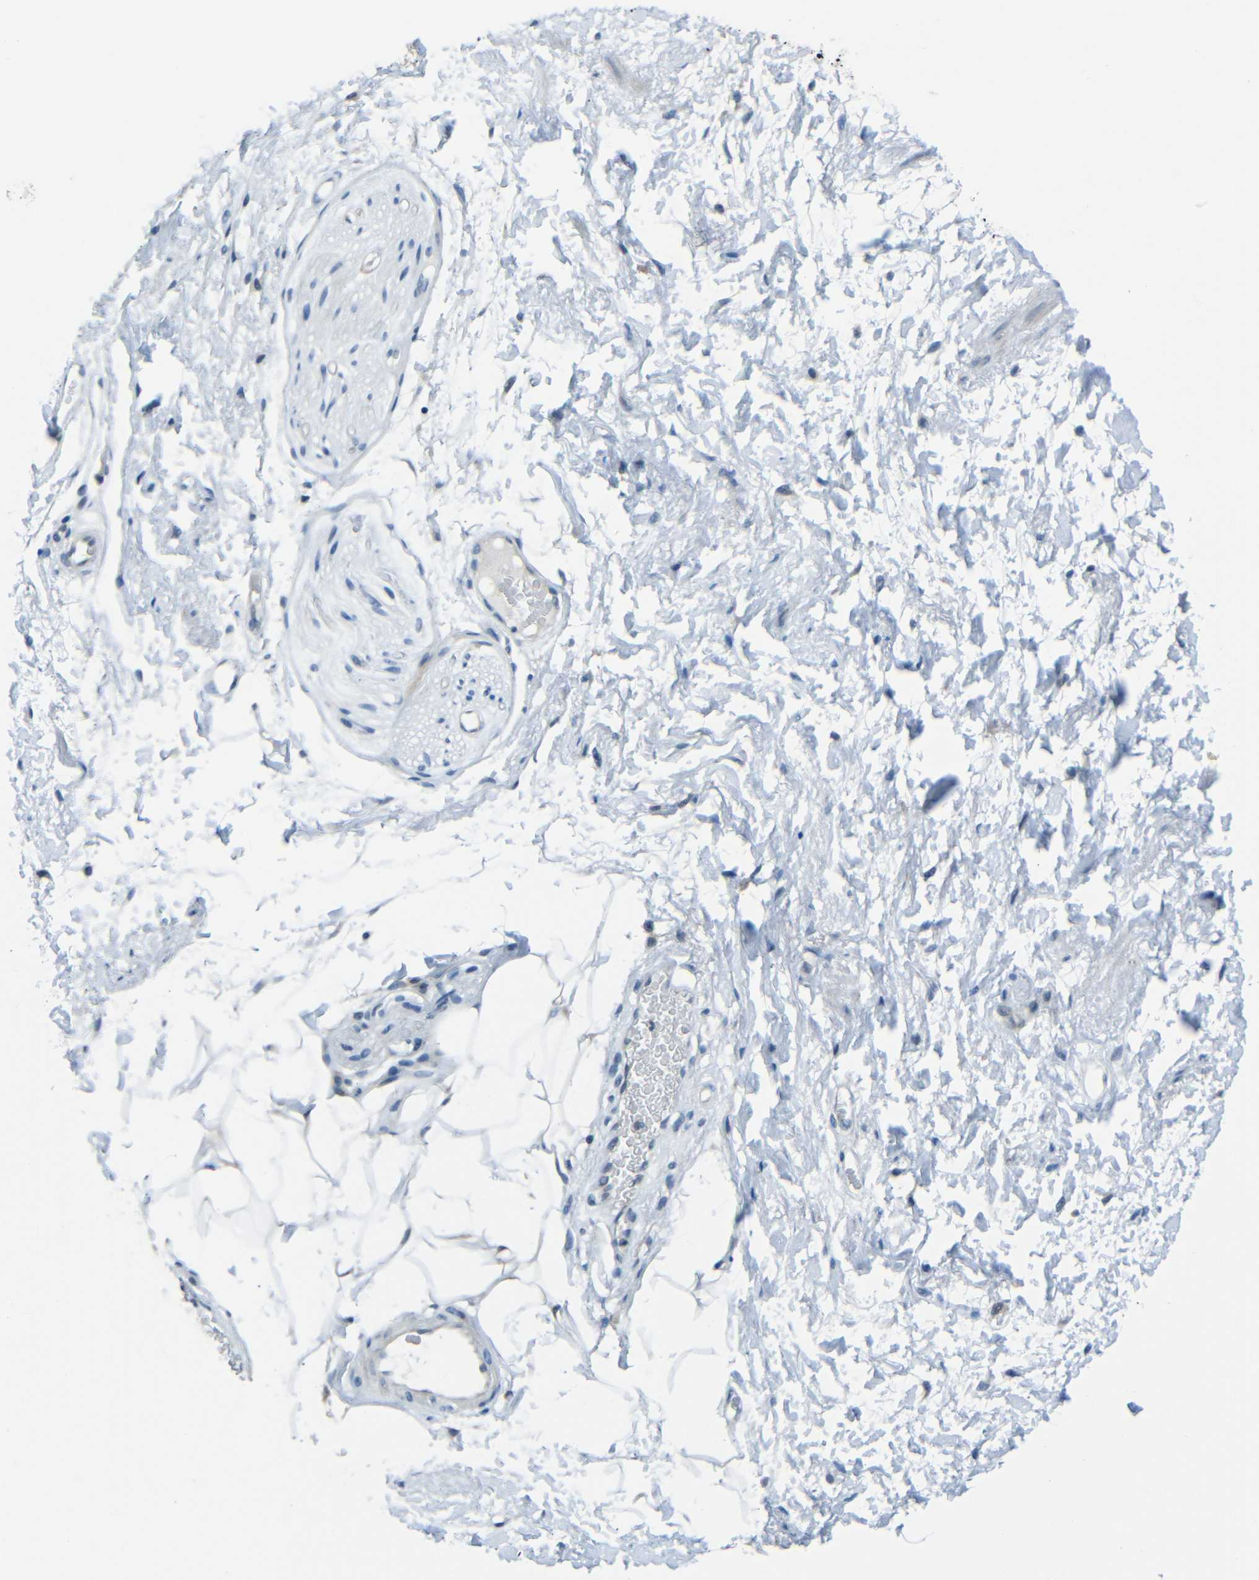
{"staining": {"intensity": "negative", "quantity": "none", "location": "none"}, "tissue": "adipose tissue", "cell_type": "Adipocytes", "image_type": "normal", "snomed": [{"axis": "morphology", "description": "Normal tissue, NOS"}, {"axis": "topography", "description": "Soft tissue"}, {"axis": "topography", "description": "Peripheral nerve tissue"}], "caption": "A micrograph of adipose tissue stained for a protein reveals no brown staining in adipocytes. The staining was performed using DAB to visualize the protein expression in brown, while the nuclei were stained in blue with hematoxylin (Magnification: 20x).", "gene": "ANKRD22", "patient": {"sex": "female", "age": 71}}